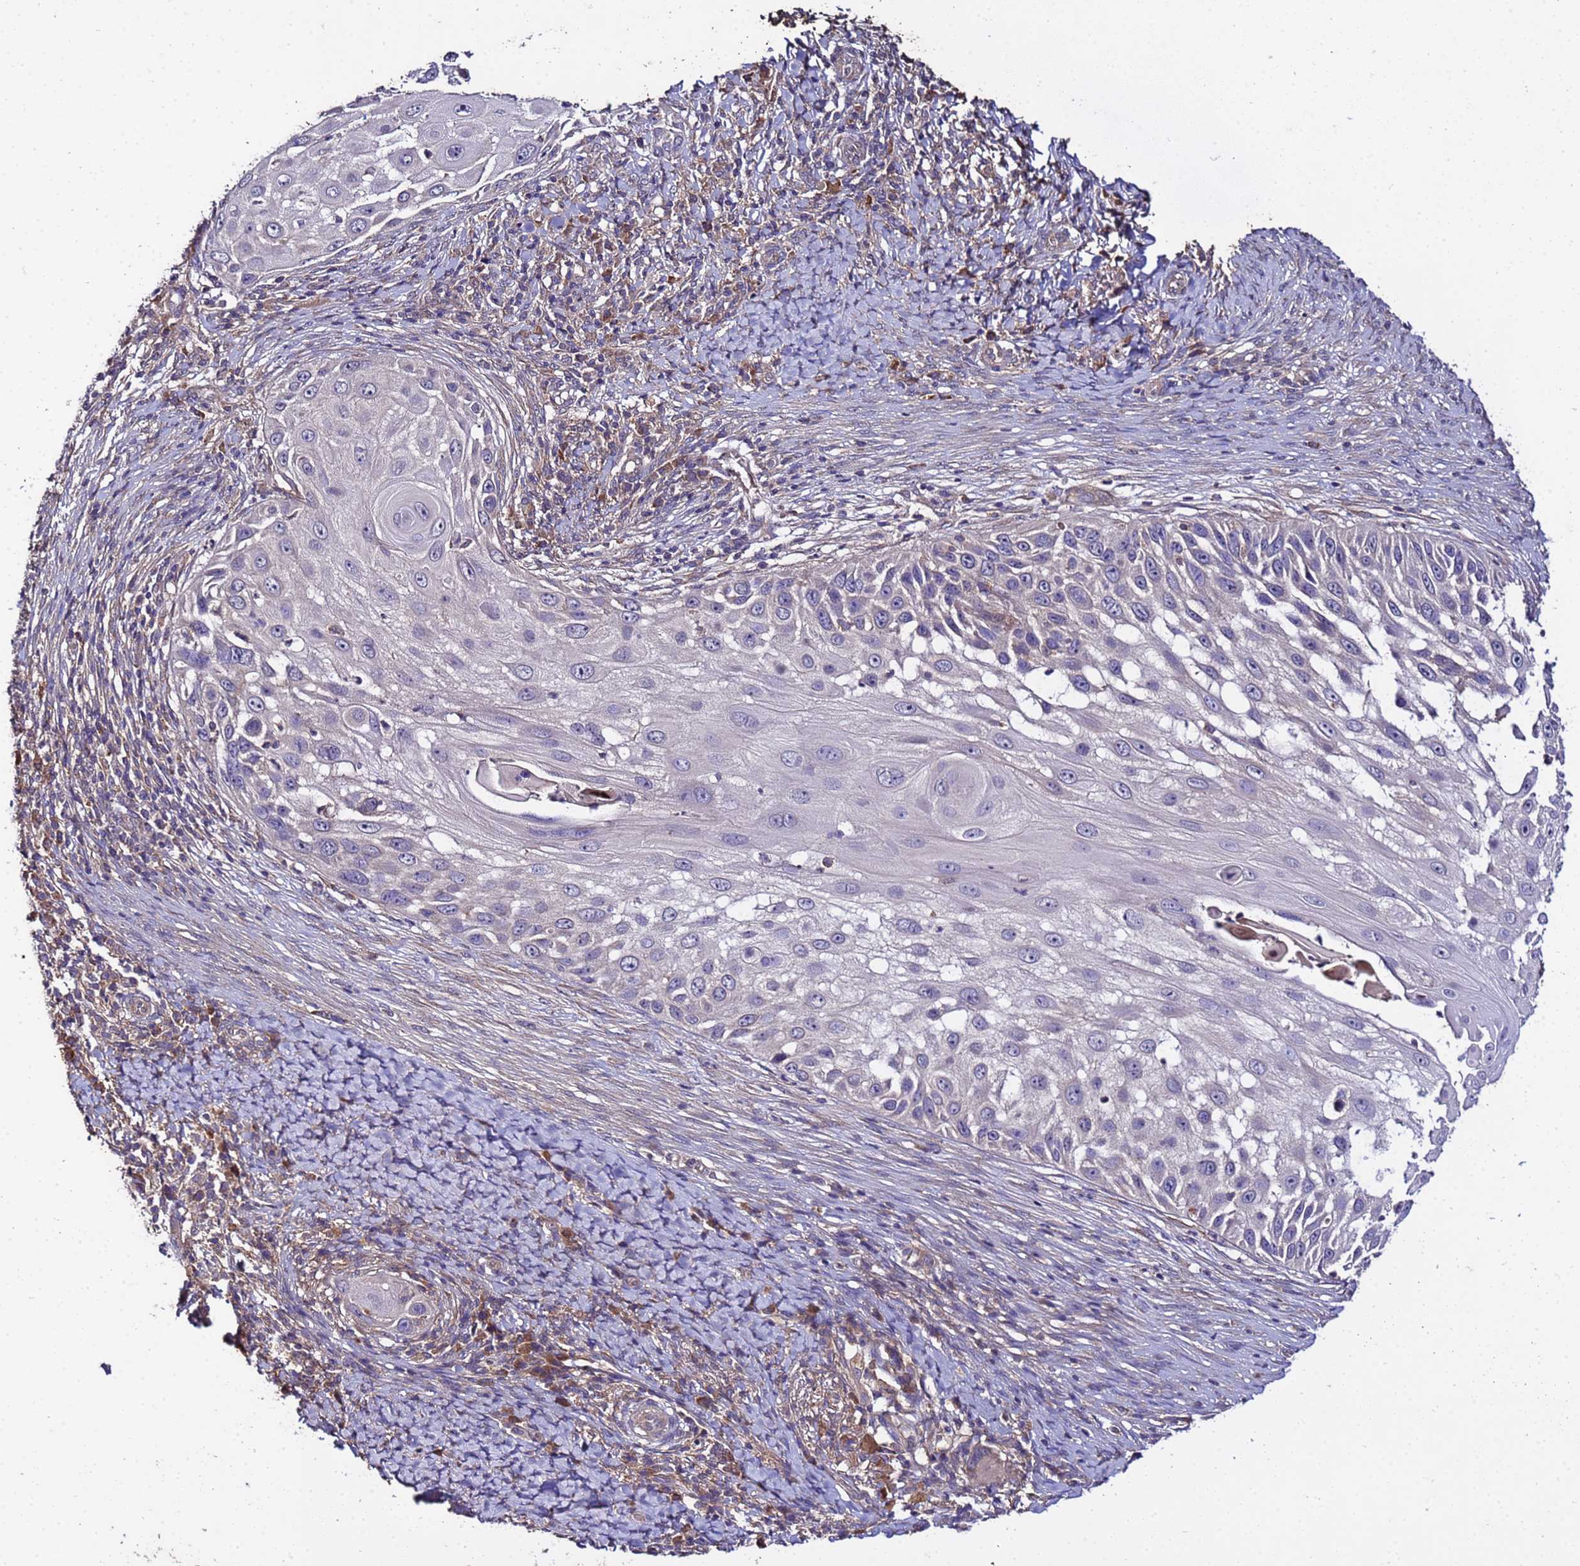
{"staining": {"intensity": "negative", "quantity": "none", "location": "none"}, "tissue": "skin cancer", "cell_type": "Tumor cells", "image_type": "cancer", "snomed": [{"axis": "morphology", "description": "Squamous cell carcinoma, NOS"}, {"axis": "topography", "description": "Skin"}], "caption": "An image of human squamous cell carcinoma (skin) is negative for staining in tumor cells.", "gene": "GSPT2", "patient": {"sex": "female", "age": 44}}